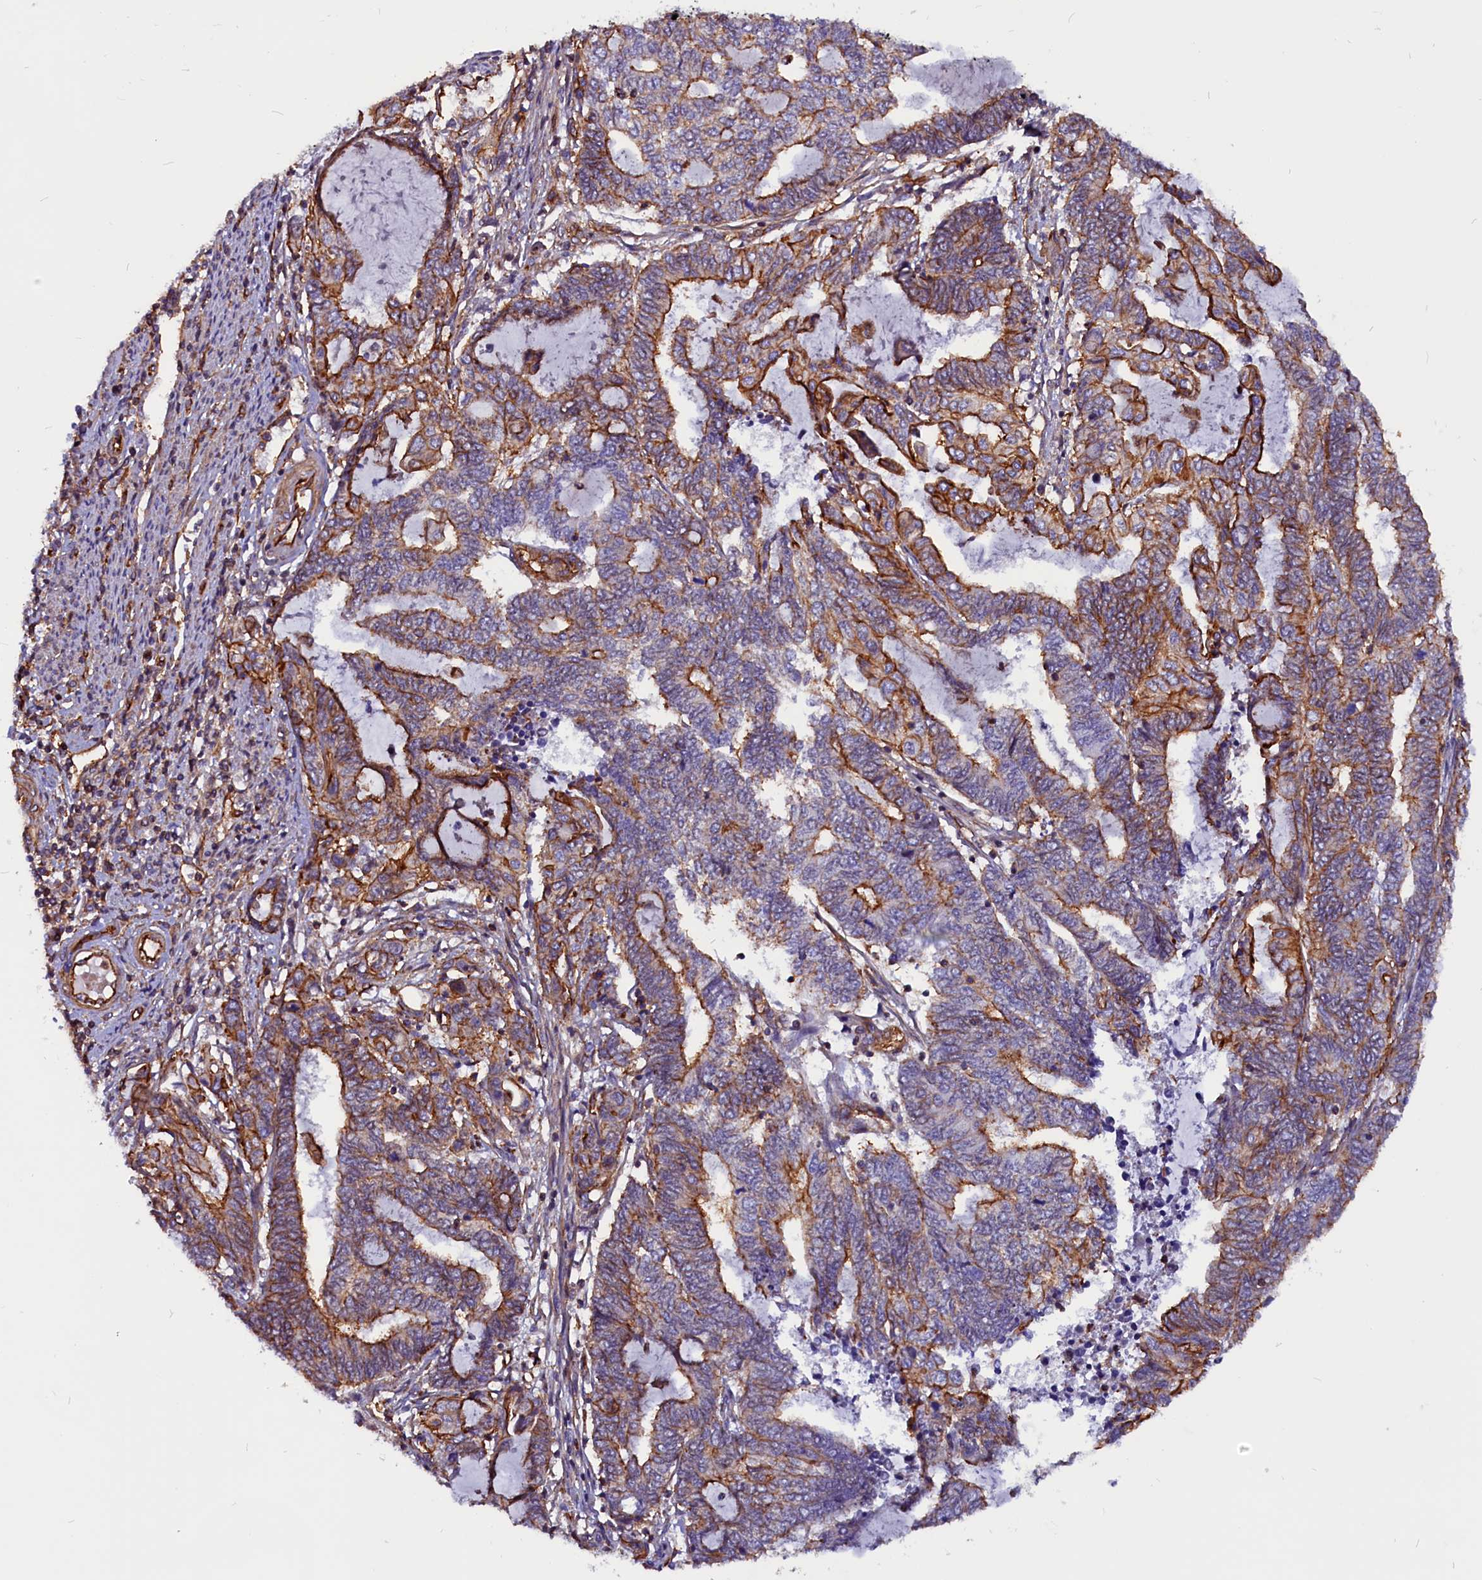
{"staining": {"intensity": "moderate", "quantity": "25%-75%", "location": "cytoplasmic/membranous"}, "tissue": "endometrial cancer", "cell_type": "Tumor cells", "image_type": "cancer", "snomed": [{"axis": "morphology", "description": "Adenocarcinoma, NOS"}, {"axis": "topography", "description": "Uterus"}, {"axis": "topography", "description": "Endometrium"}], "caption": "Protein expression by IHC exhibits moderate cytoplasmic/membranous expression in approximately 25%-75% of tumor cells in adenocarcinoma (endometrial).", "gene": "ZNF749", "patient": {"sex": "female", "age": 70}}